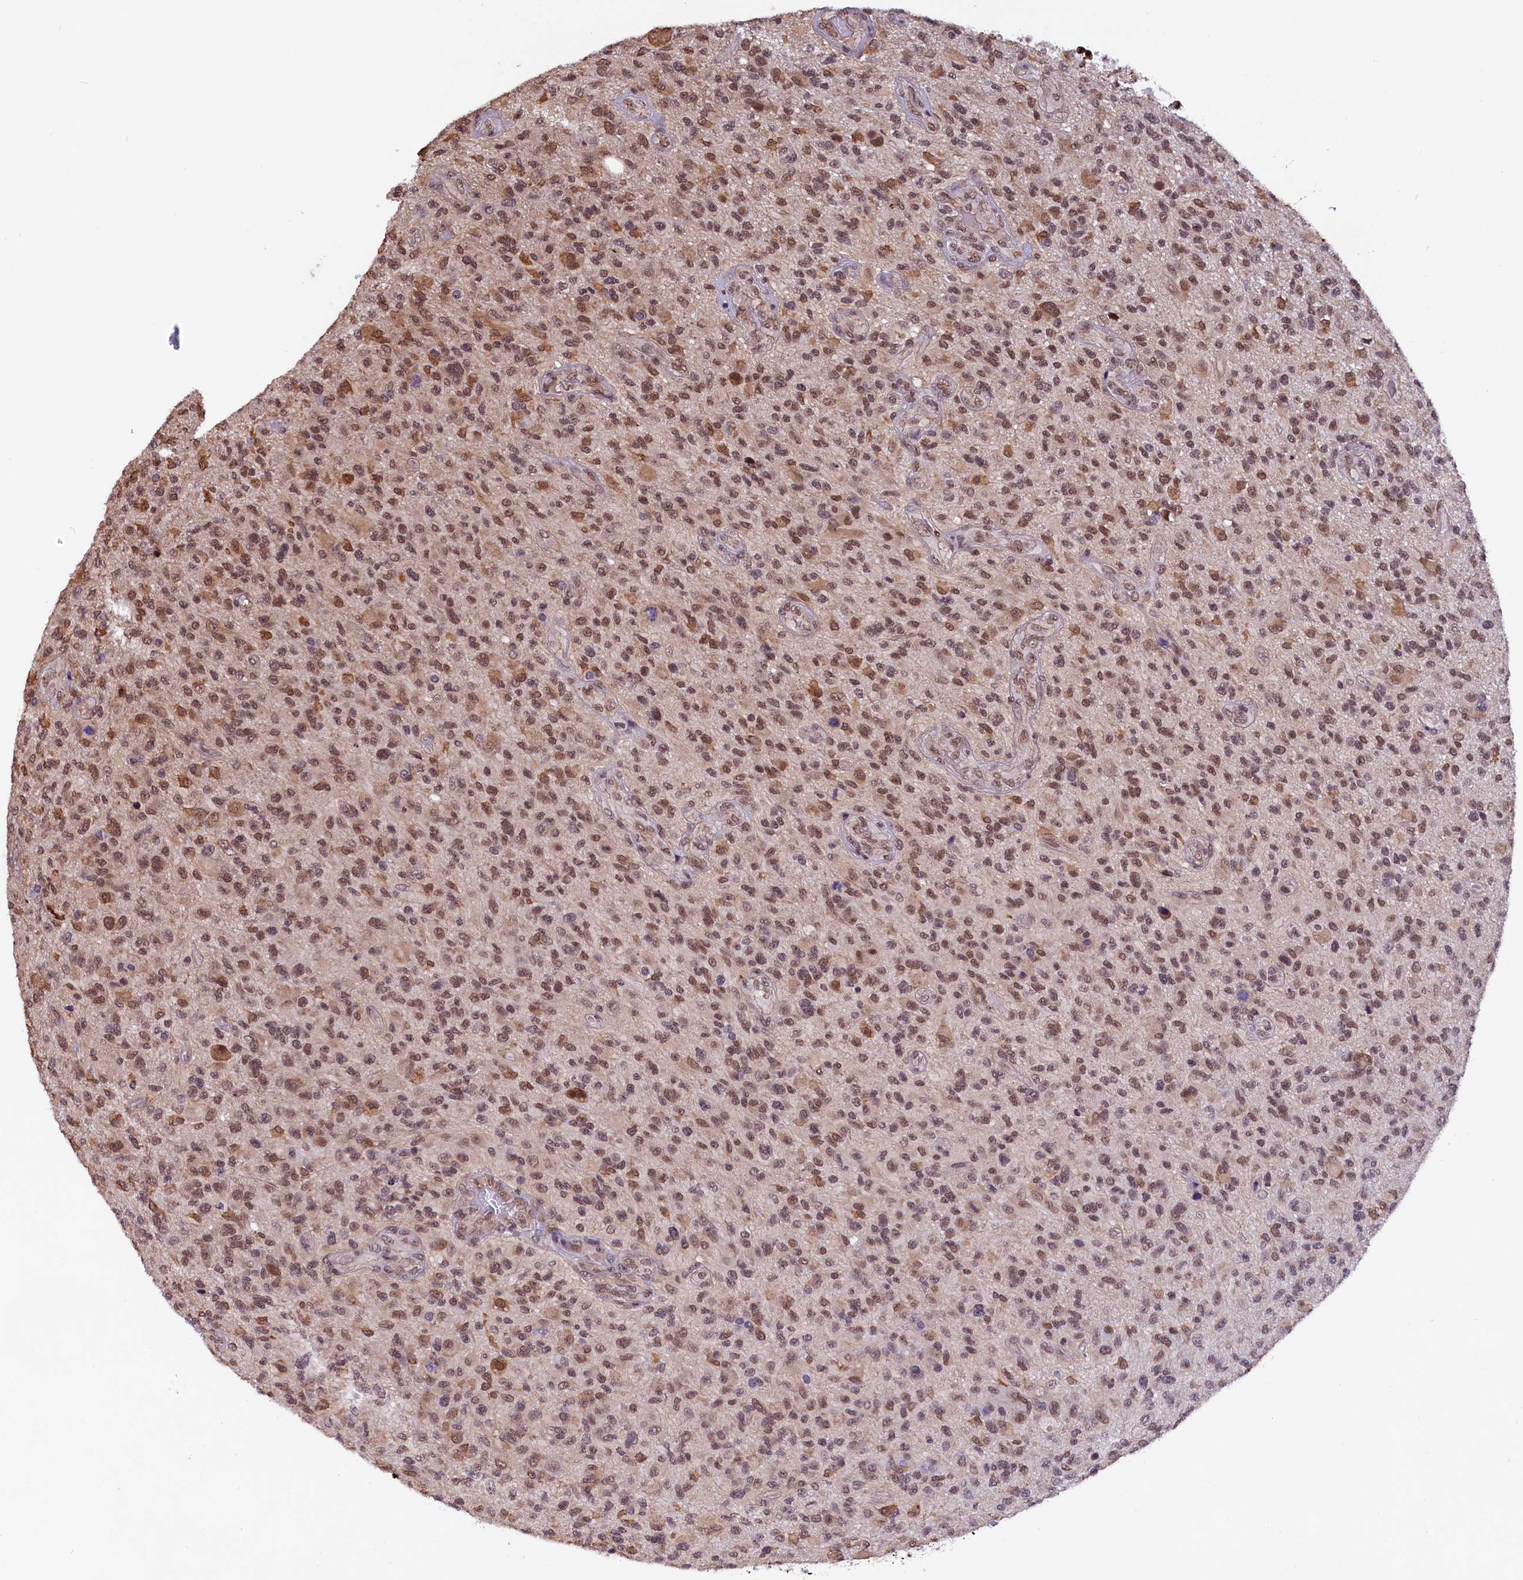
{"staining": {"intensity": "moderate", "quantity": ">75%", "location": "cytoplasmic/membranous,nuclear"}, "tissue": "glioma", "cell_type": "Tumor cells", "image_type": "cancer", "snomed": [{"axis": "morphology", "description": "Glioma, malignant, High grade"}, {"axis": "topography", "description": "Brain"}], "caption": "A medium amount of moderate cytoplasmic/membranous and nuclear expression is seen in about >75% of tumor cells in high-grade glioma (malignant) tissue.", "gene": "ZC3H4", "patient": {"sex": "male", "age": 47}}